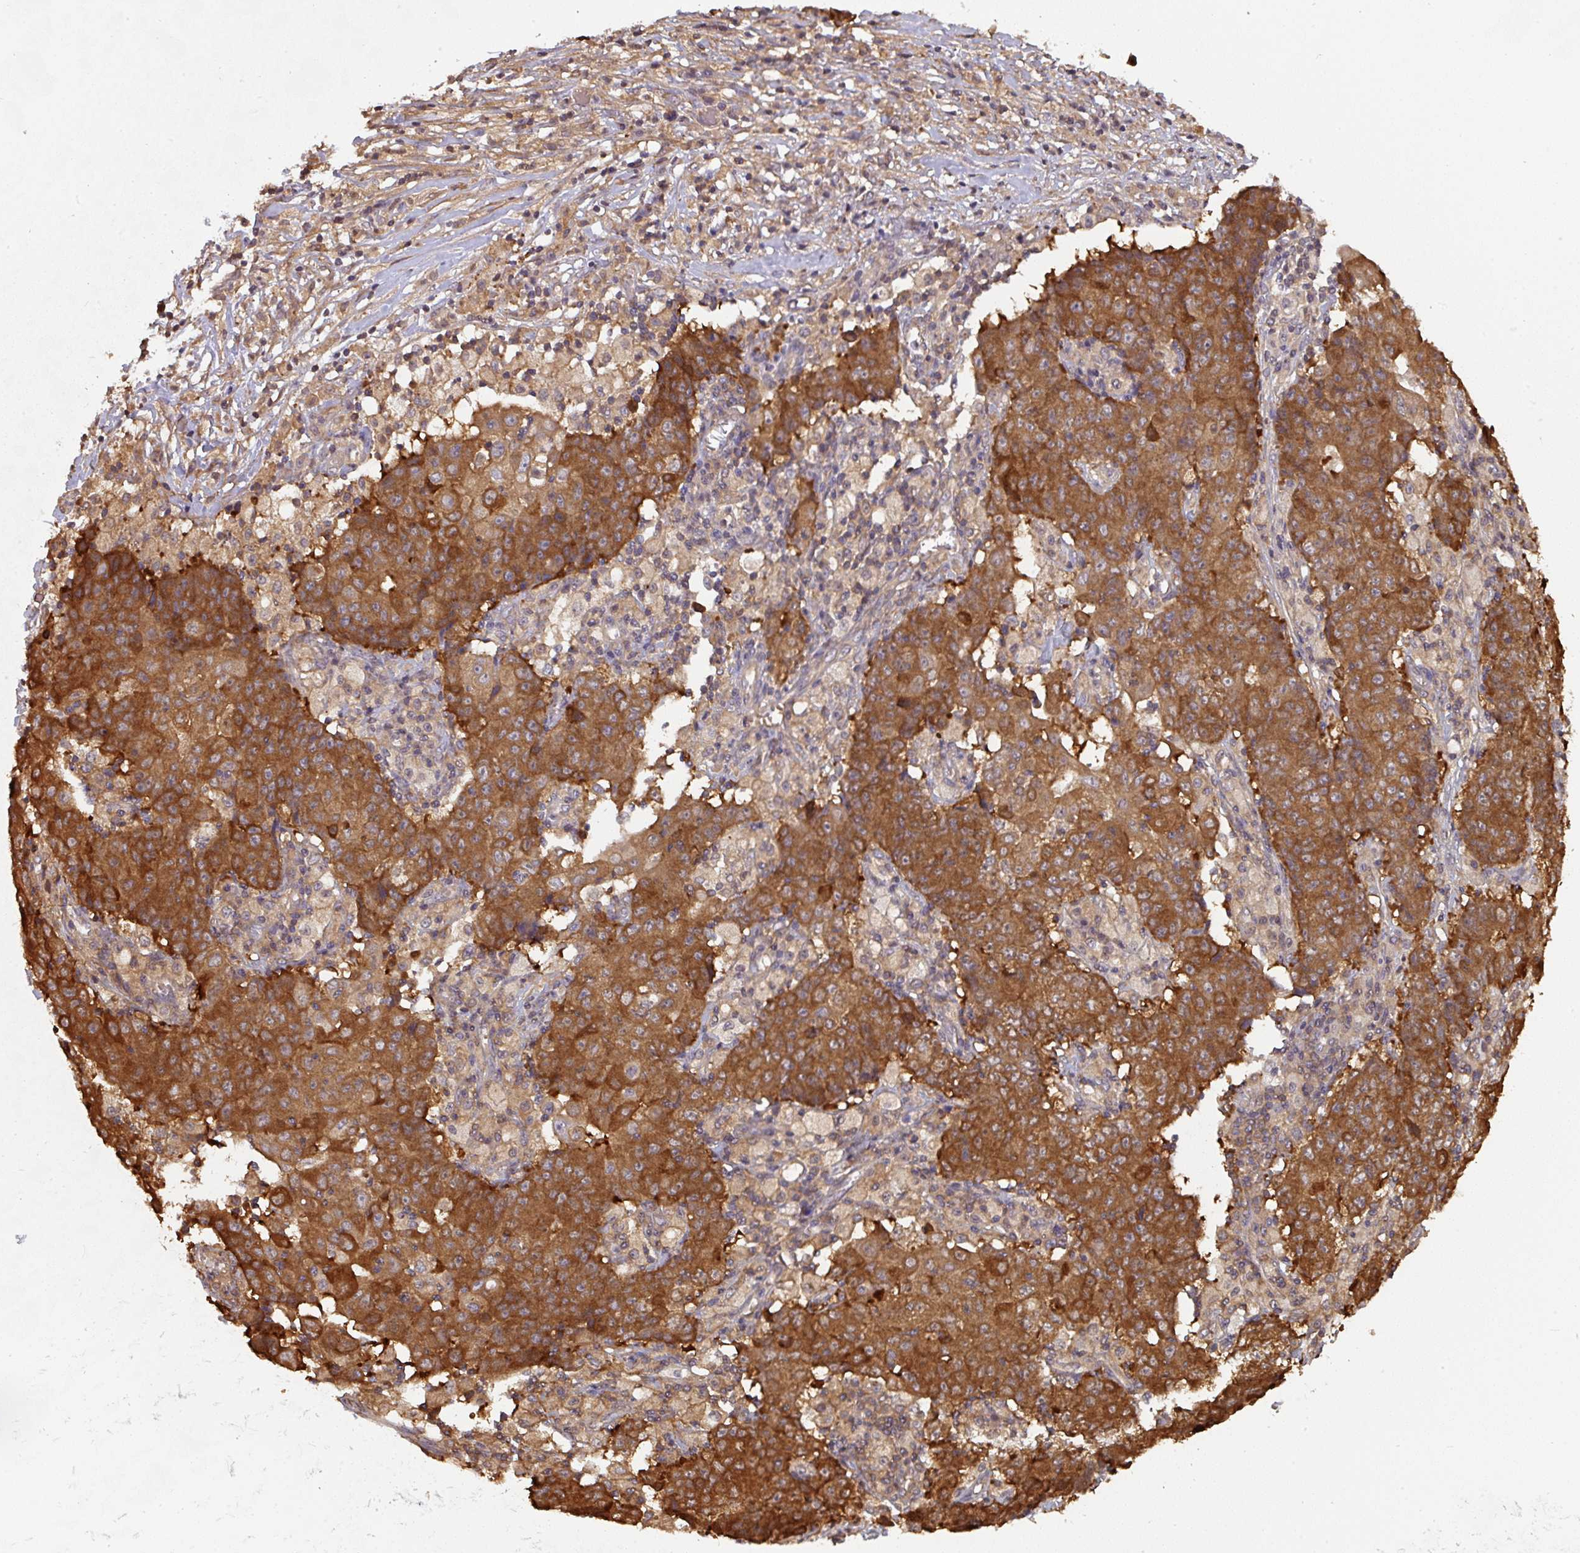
{"staining": {"intensity": "strong", "quantity": ">75%", "location": "cytoplasmic/membranous"}, "tissue": "ovarian cancer", "cell_type": "Tumor cells", "image_type": "cancer", "snomed": [{"axis": "morphology", "description": "Carcinoma, endometroid"}, {"axis": "topography", "description": "Ovary"}], "caption": "Tumor cells exhibit high levels of strong cytoplasmic/membranous positivity in about >75% of cells in human ovarian cancer (endometroid carcinoma).", "gene": "ST13", "patient": {"sex": "female", "age": 42}}